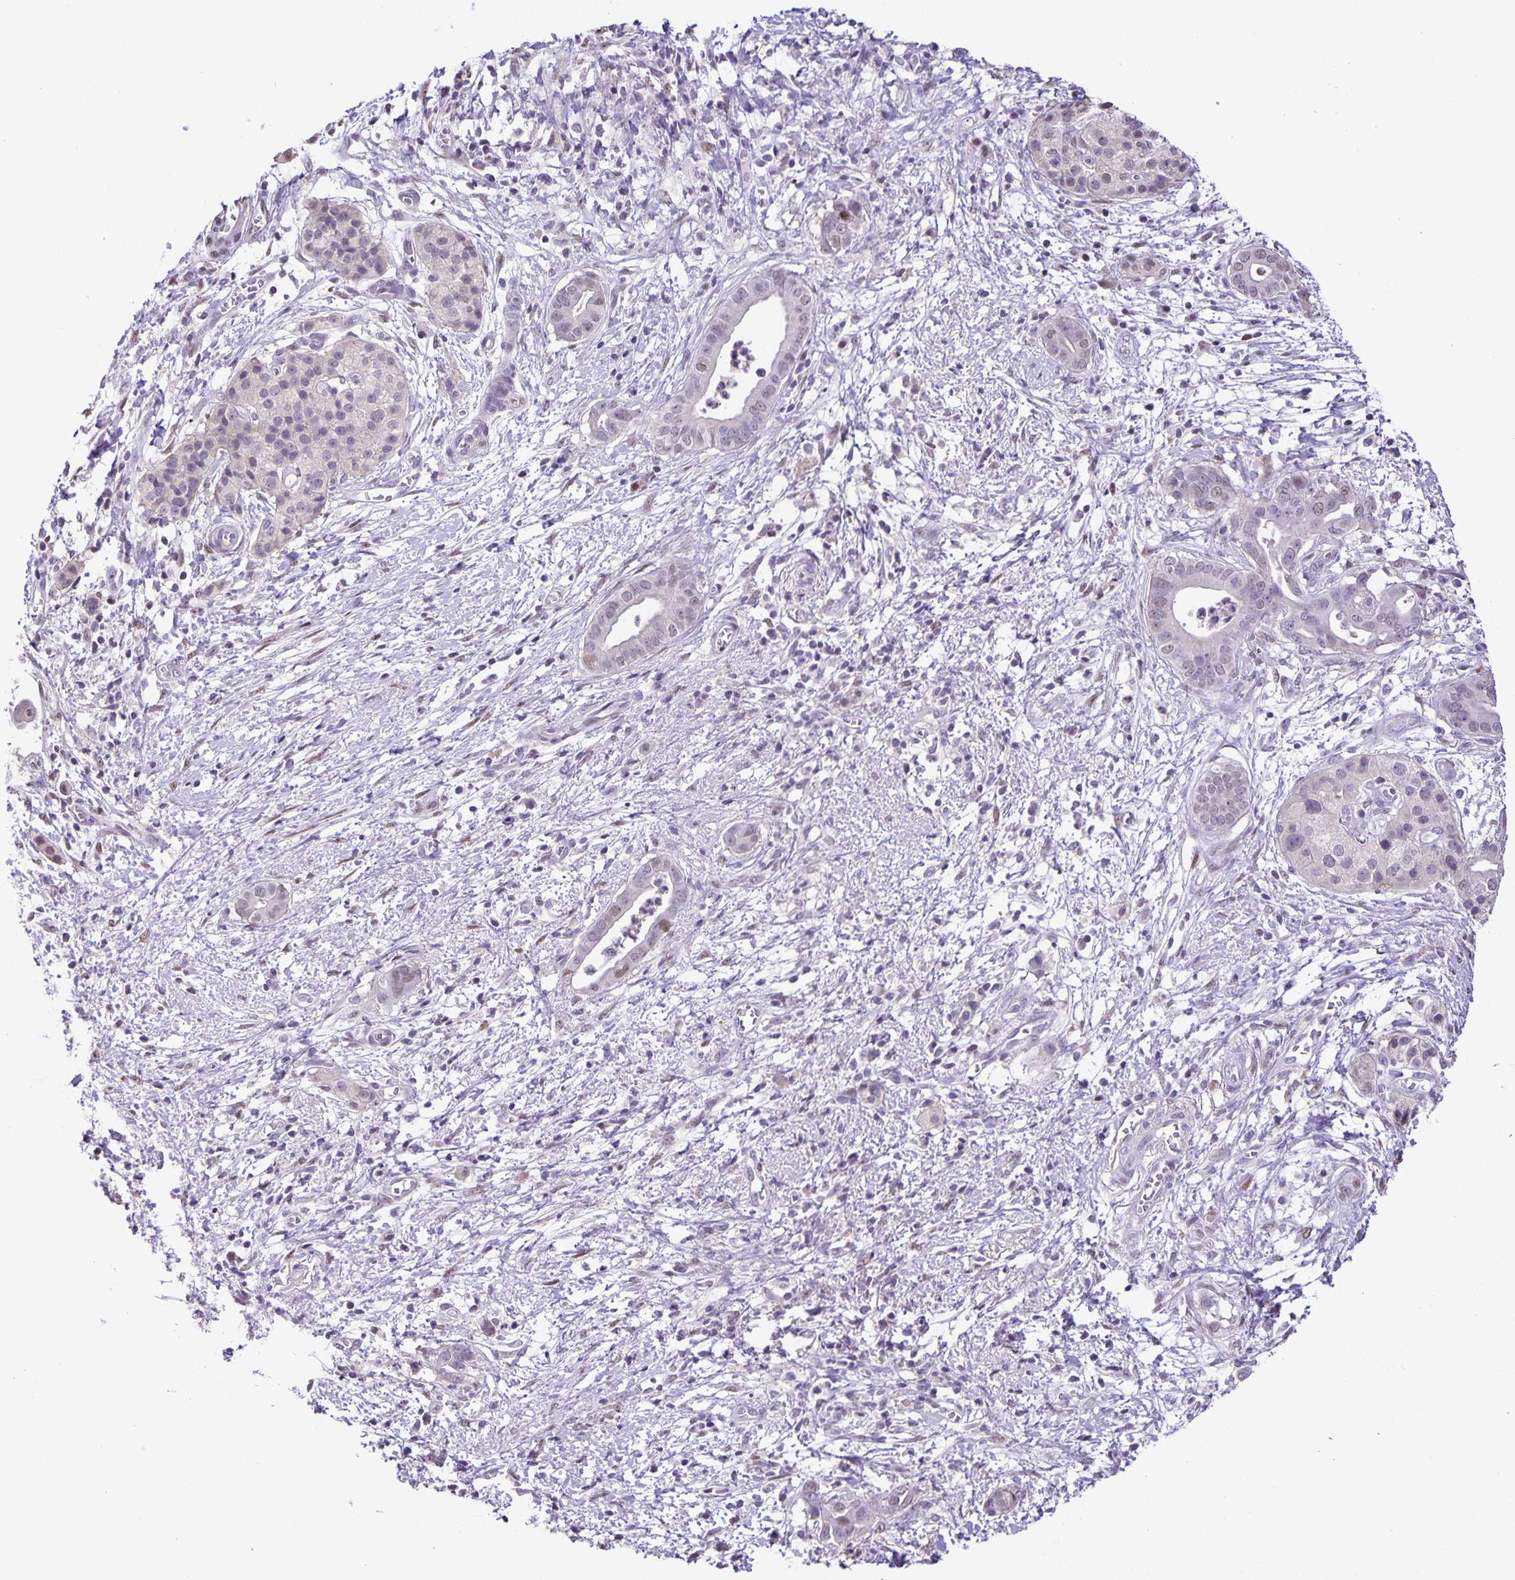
{"staining": {"intensity": "negative", "quantity": "none", "location": "none"}, "tissue": "pancreatic cancer", "cell_type": "Tumor cells", "image_type": "cancer", "snomed": [{"axis": "morphology", "description": "Adenocarcinoma, NOS"}, {"axis": "topography", "description": "Pancreas"}], "caption": "There is no significant staining in tumor cells of pancreatic adenocarcinoma. The staining was performed using DAB (3,3'-diaminobenzidine) to visualize the protein expression in brown, while the nuclei were stained in blue with hematoxylin (Magnification: 20x).", "gene": "ONECUT2", "patient": {"sex": "male", "age": 61}}